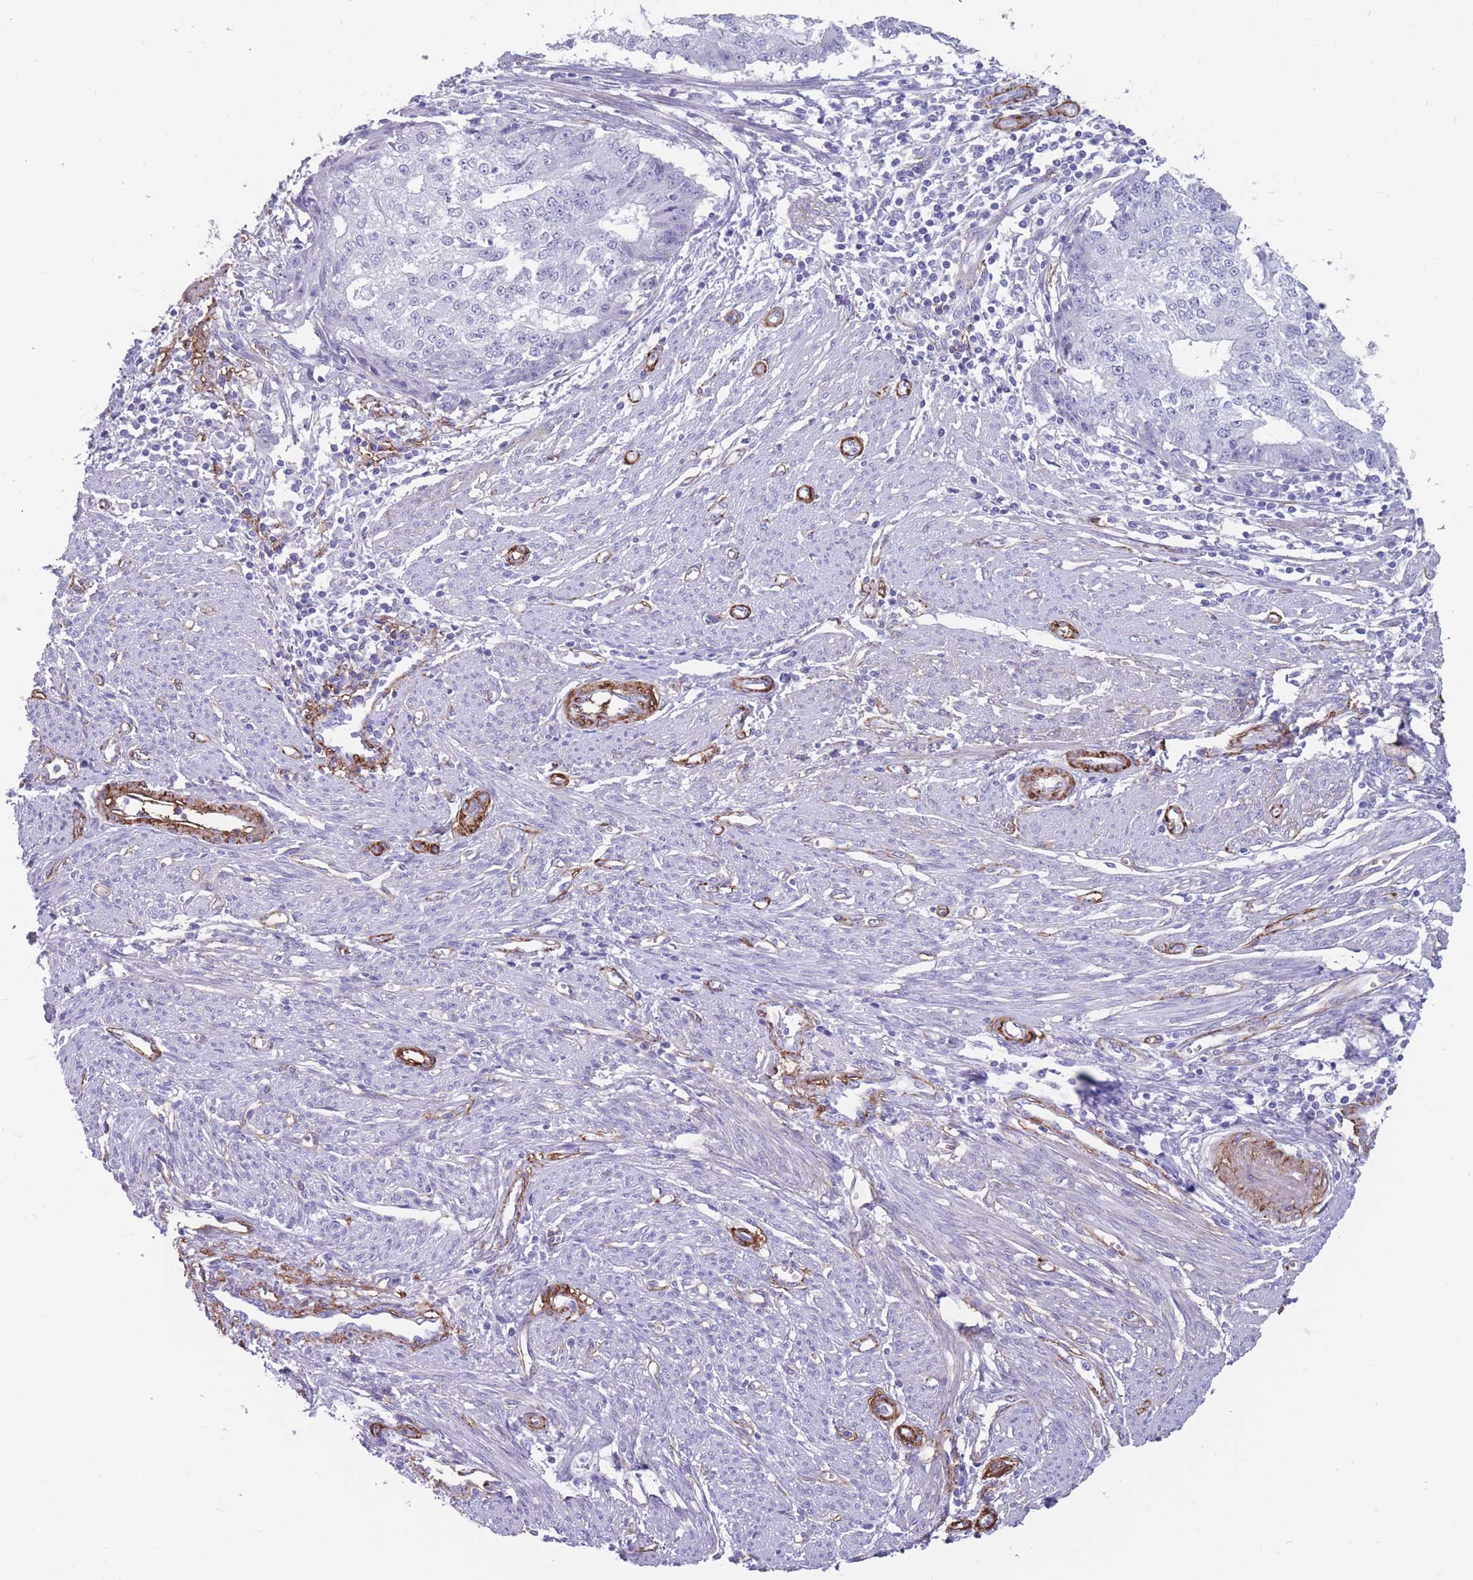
{"staining": {"intensity": "negative", "quantity": "none", "location": "none"}, "tissue": "endometrial cancer", "cell_type": "Tumor cells", "image_type": "cancer", "snomed": [{"axis": "morphology", "description": "Adenocarcinoma, NOS"}, {"axis": "topography", "description": "Endometrium"}], "caption": "Endometrial adenocarcinoma was stained to show a protein in brown. There is no significant expression in tumor cells.", "gene": "DPYD", "patient": {"sex": "female", "age": 56}}